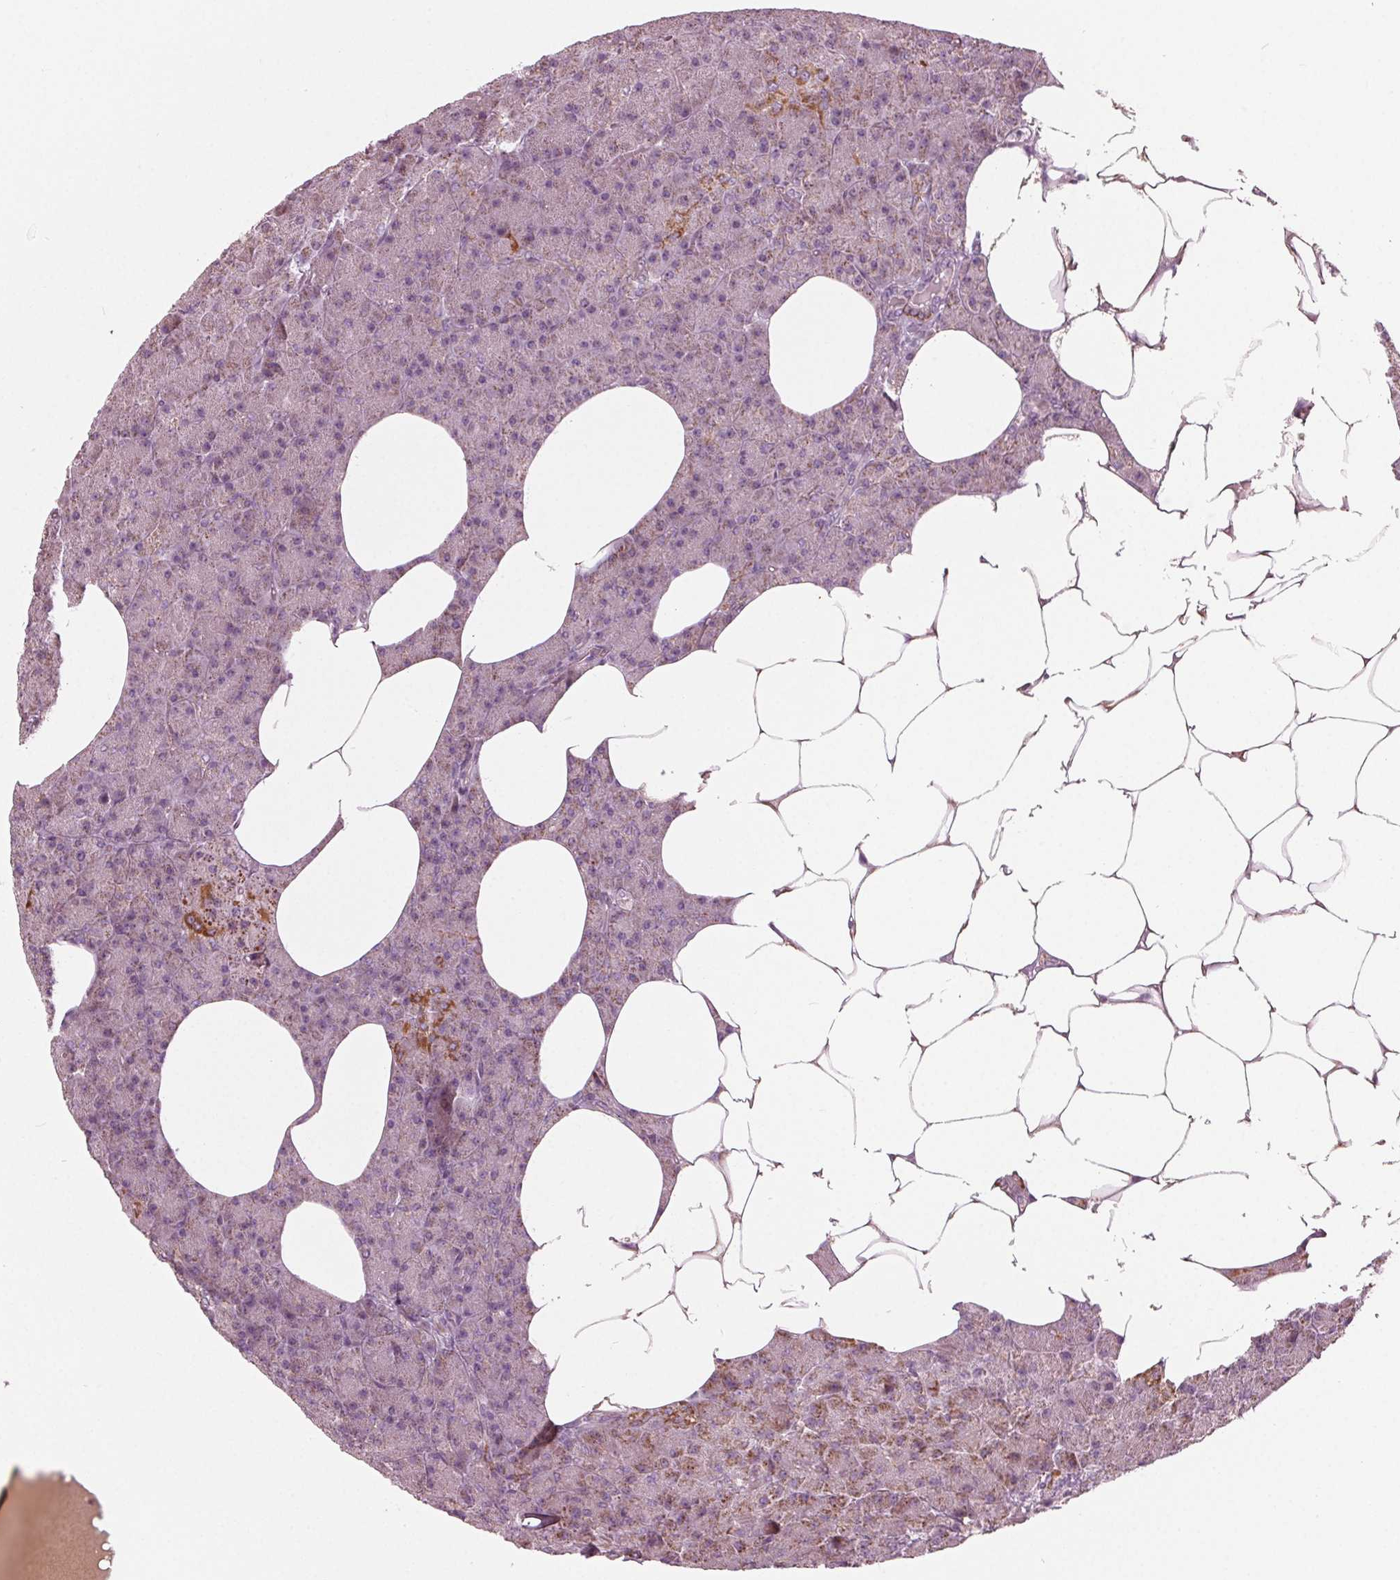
{"staining": {"intensity": "strong", "quantity": "<25%", "location": "cytoplasmic/membranous"}, "tissue": "pancreas", "cell_type": "Exocrine glandular cells", "image_type": "normal", "snomed": [{"axis": "morphology", "description": "Normal tissue, NOS"}, {"axis": "topography", "description": "Pancreas"}], "caption": "An immunohistochemistry (IHC) photomicrograph of normal tissue is shown. Protein staining in brown highlights strong cytoplasmic/membranous positivity in pancreas within exocrine glandular cells.", "gene": "CLN6", "patient": {"sex": "female", "age": 45}}